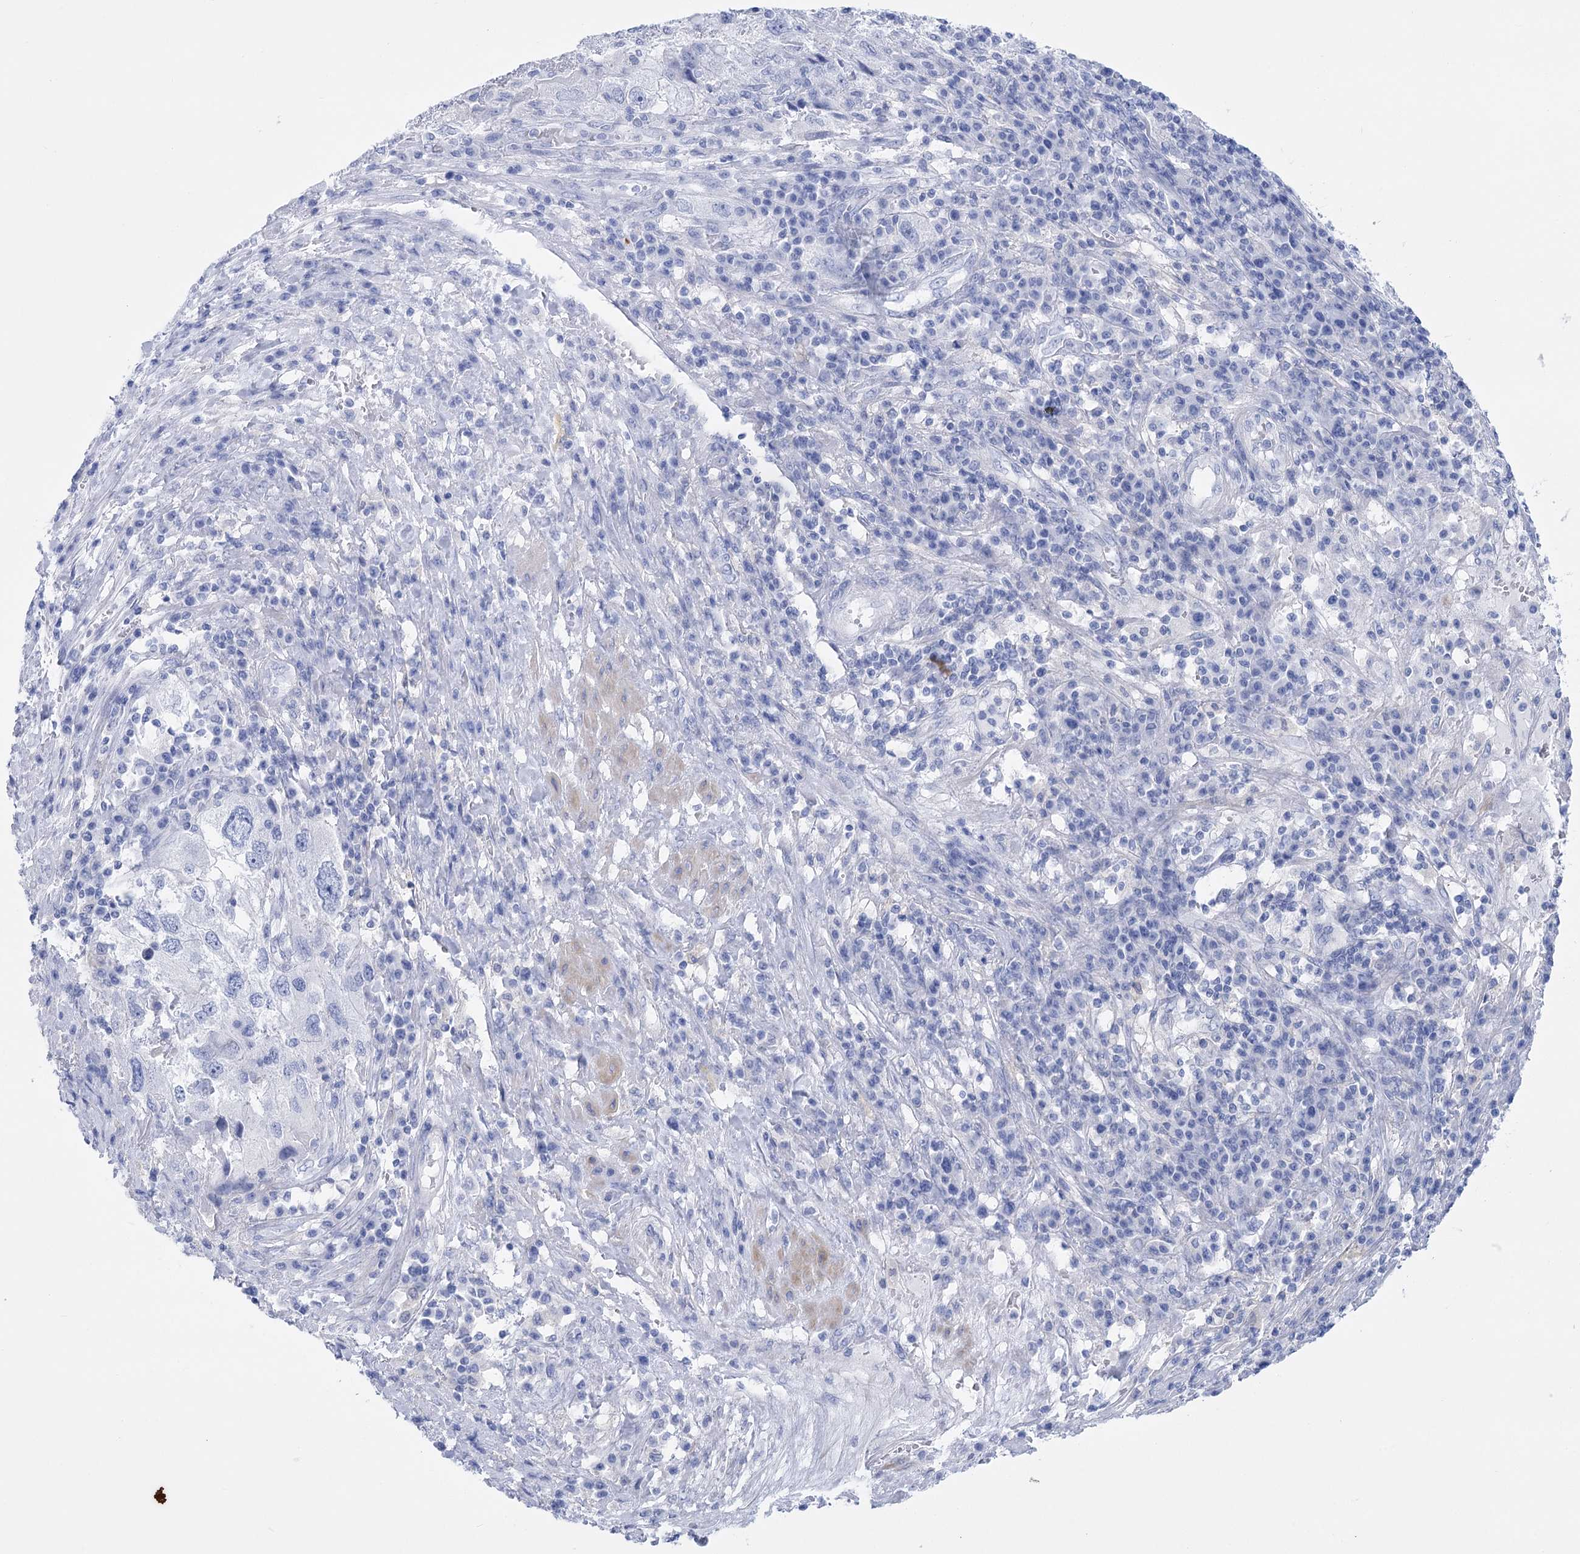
{"staining": {"intensity": "negative", "quantity": "none", "location": "none"}, "tissue": "endometrial cancer", "cell_type": "Tumor cells", "image_type": "cancer", "snomed": [{"axis": "morphology", "description": "Adenocarcinoma, NOS"}, {"axis": "topography", "description": "Endometrium"}], "caption": "A micrograph of endometrial cancer (adenocarcinoma) stained for a protein displays no brown staining in tumor cells. (Stains: DAB (3,3'-diaminobenzidine) immunohistochemistry with hematoxylin counter stain, Microscopy: brightfield microscopy at high magnification).", "gene": "PCDHA1", "patient": {"sex": "female", "age": 49}}